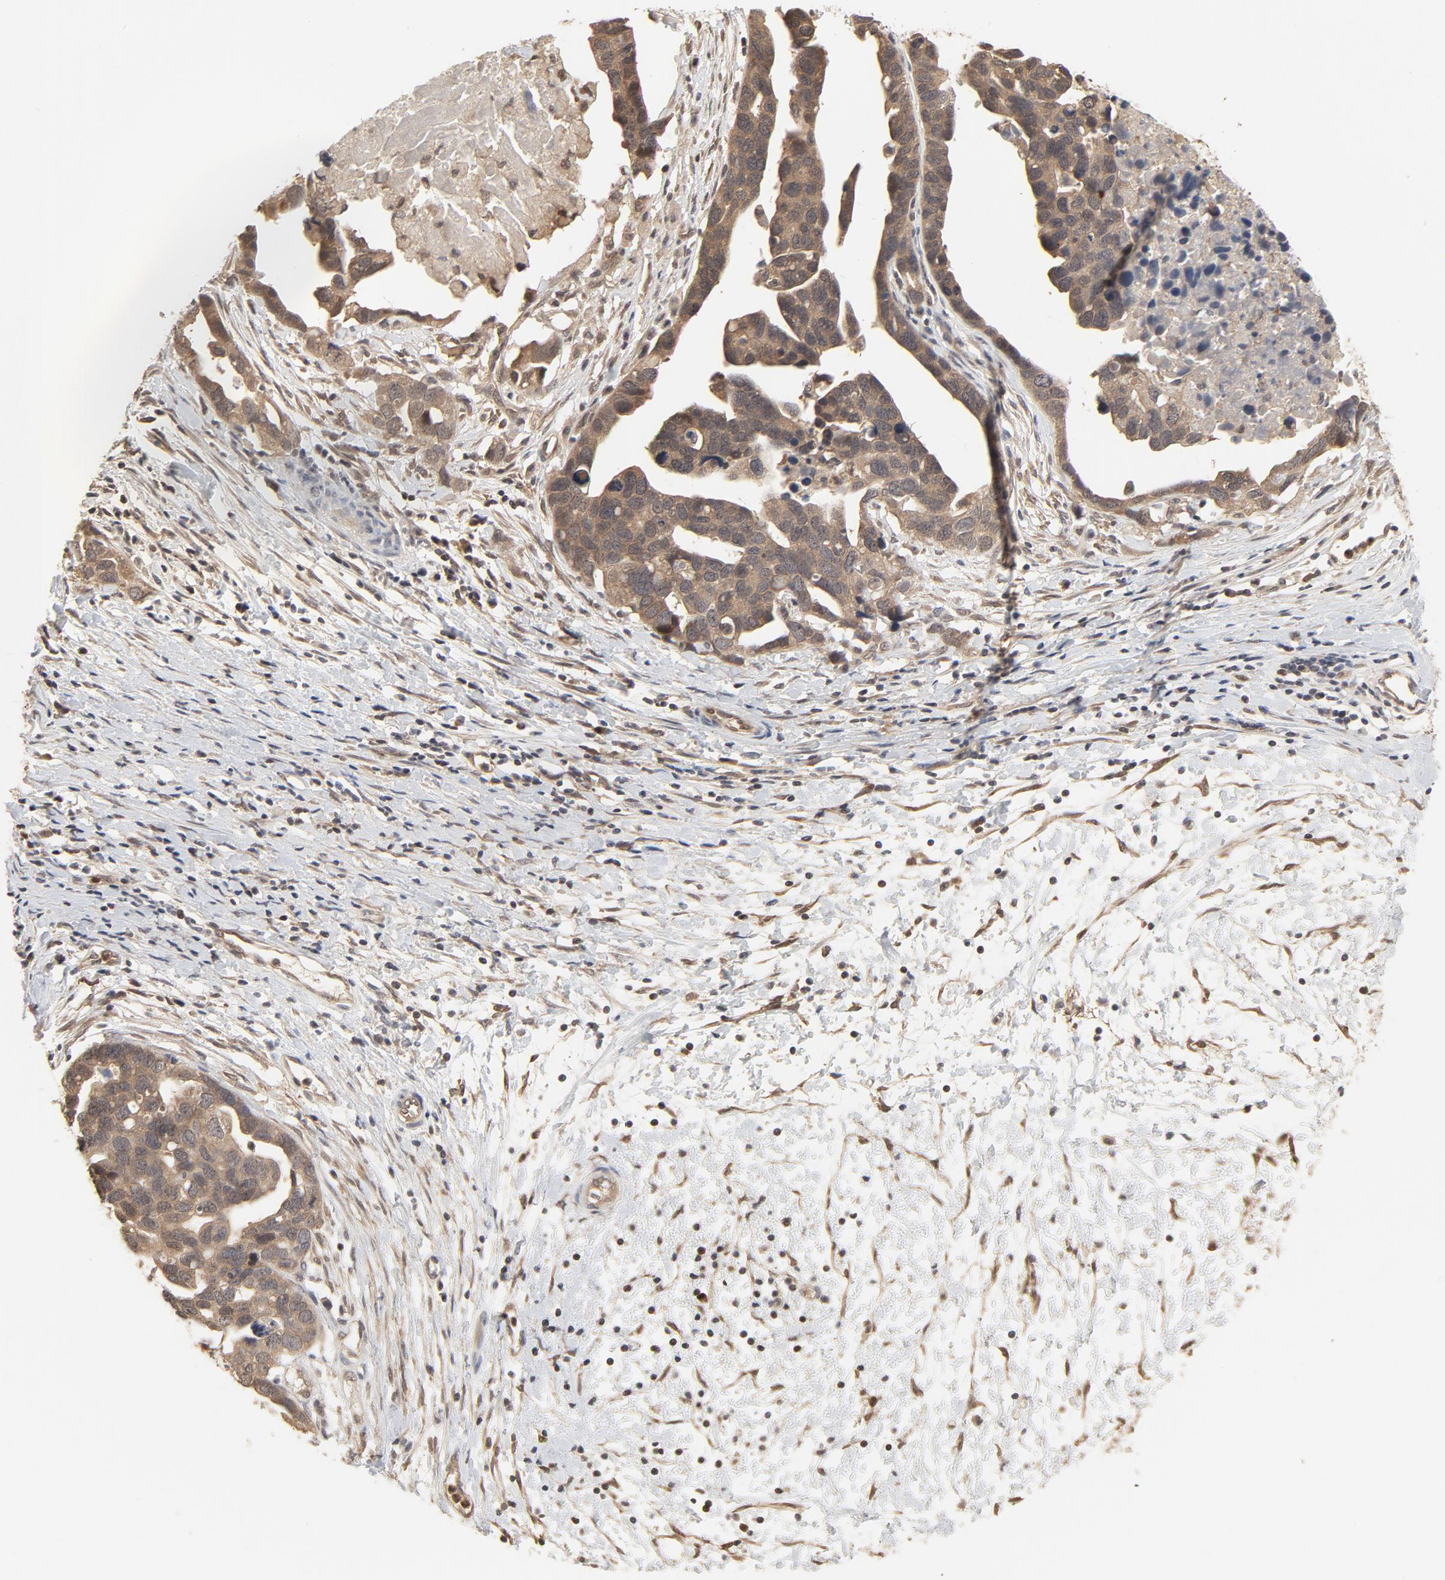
{"staining": {"intensity": "moderate", "quantity": "25%-75%", "location": "cytoplasmic/membranous,nuclear"}, "tissue": "ovarian cancer", "cell_type": "Tumor cells", "image_type": "cancer", "snomed": [{"axis": "morphology", "description": "Cystadenocarcinoma, serous, NOS"}, {"axis": "topography", "description": "Ovary"}], "caption": "Immunohistochemistry (IHC) of human ovarian cancer reveals medium levels of moderate cytoplasmic/membranous and nuclear staining in approximately 25%-75% of tumor cells.", "gene": "NEDD8", "patient": {"sex": "female", "age": 54}}